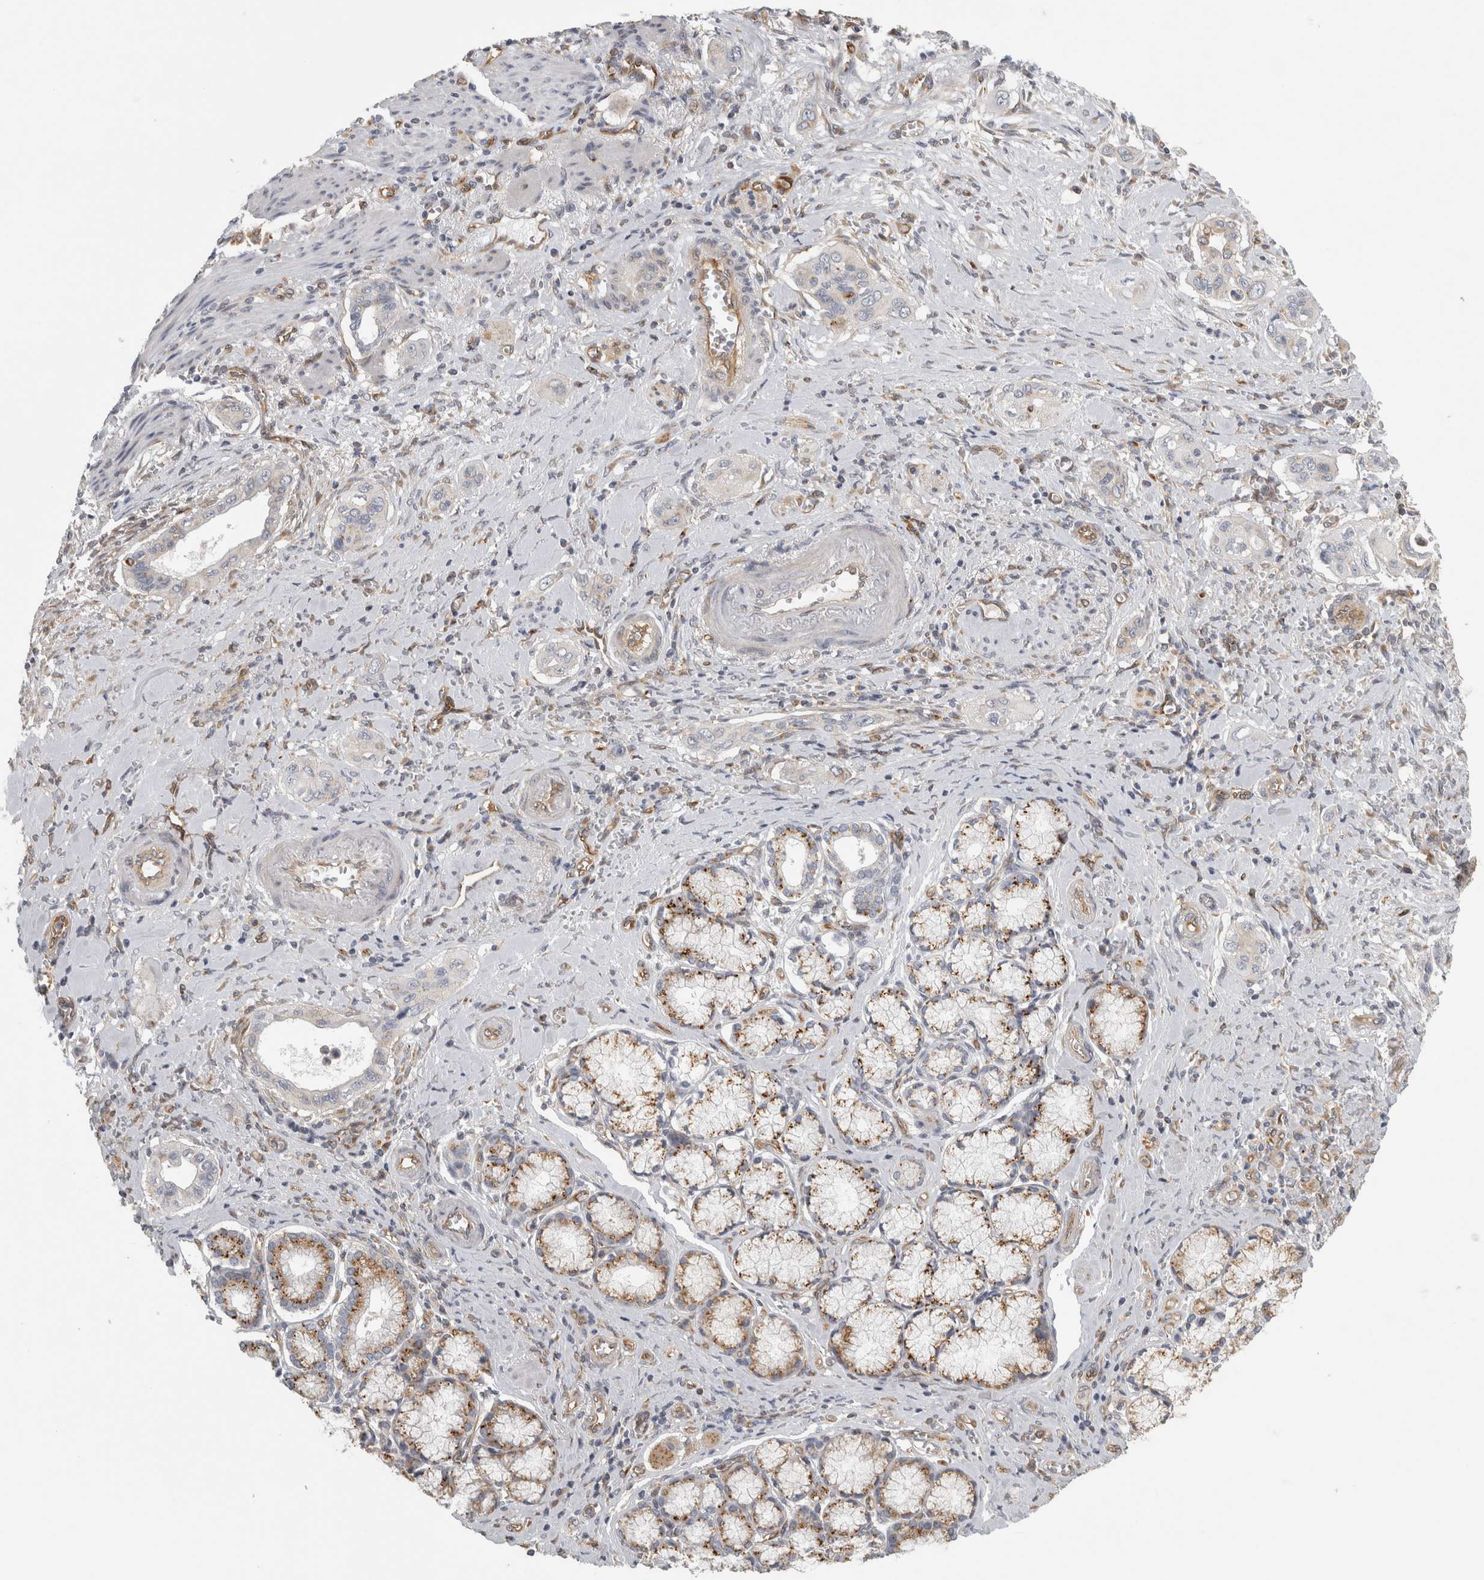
{"staining": {"intensity": "weak", "quantity": "<25%", "location": "cytoplasmic/membranous"}, "tissue": "pancreatic cancer", "cell_type": "Tumor cells", "image_type": "cancer", "snomed": [{"axis": "morphology", "description": "Adenocarcinoma, NOS"}, {"axis": "topography", "description": "Pancreas"}], "caption": "Pancreatic cancer stained for a protein using immunohistochemistry demonstrates no expression tumor cells.", "gene": "PEX6", "patient": {"sex": "male", "age": 77}}